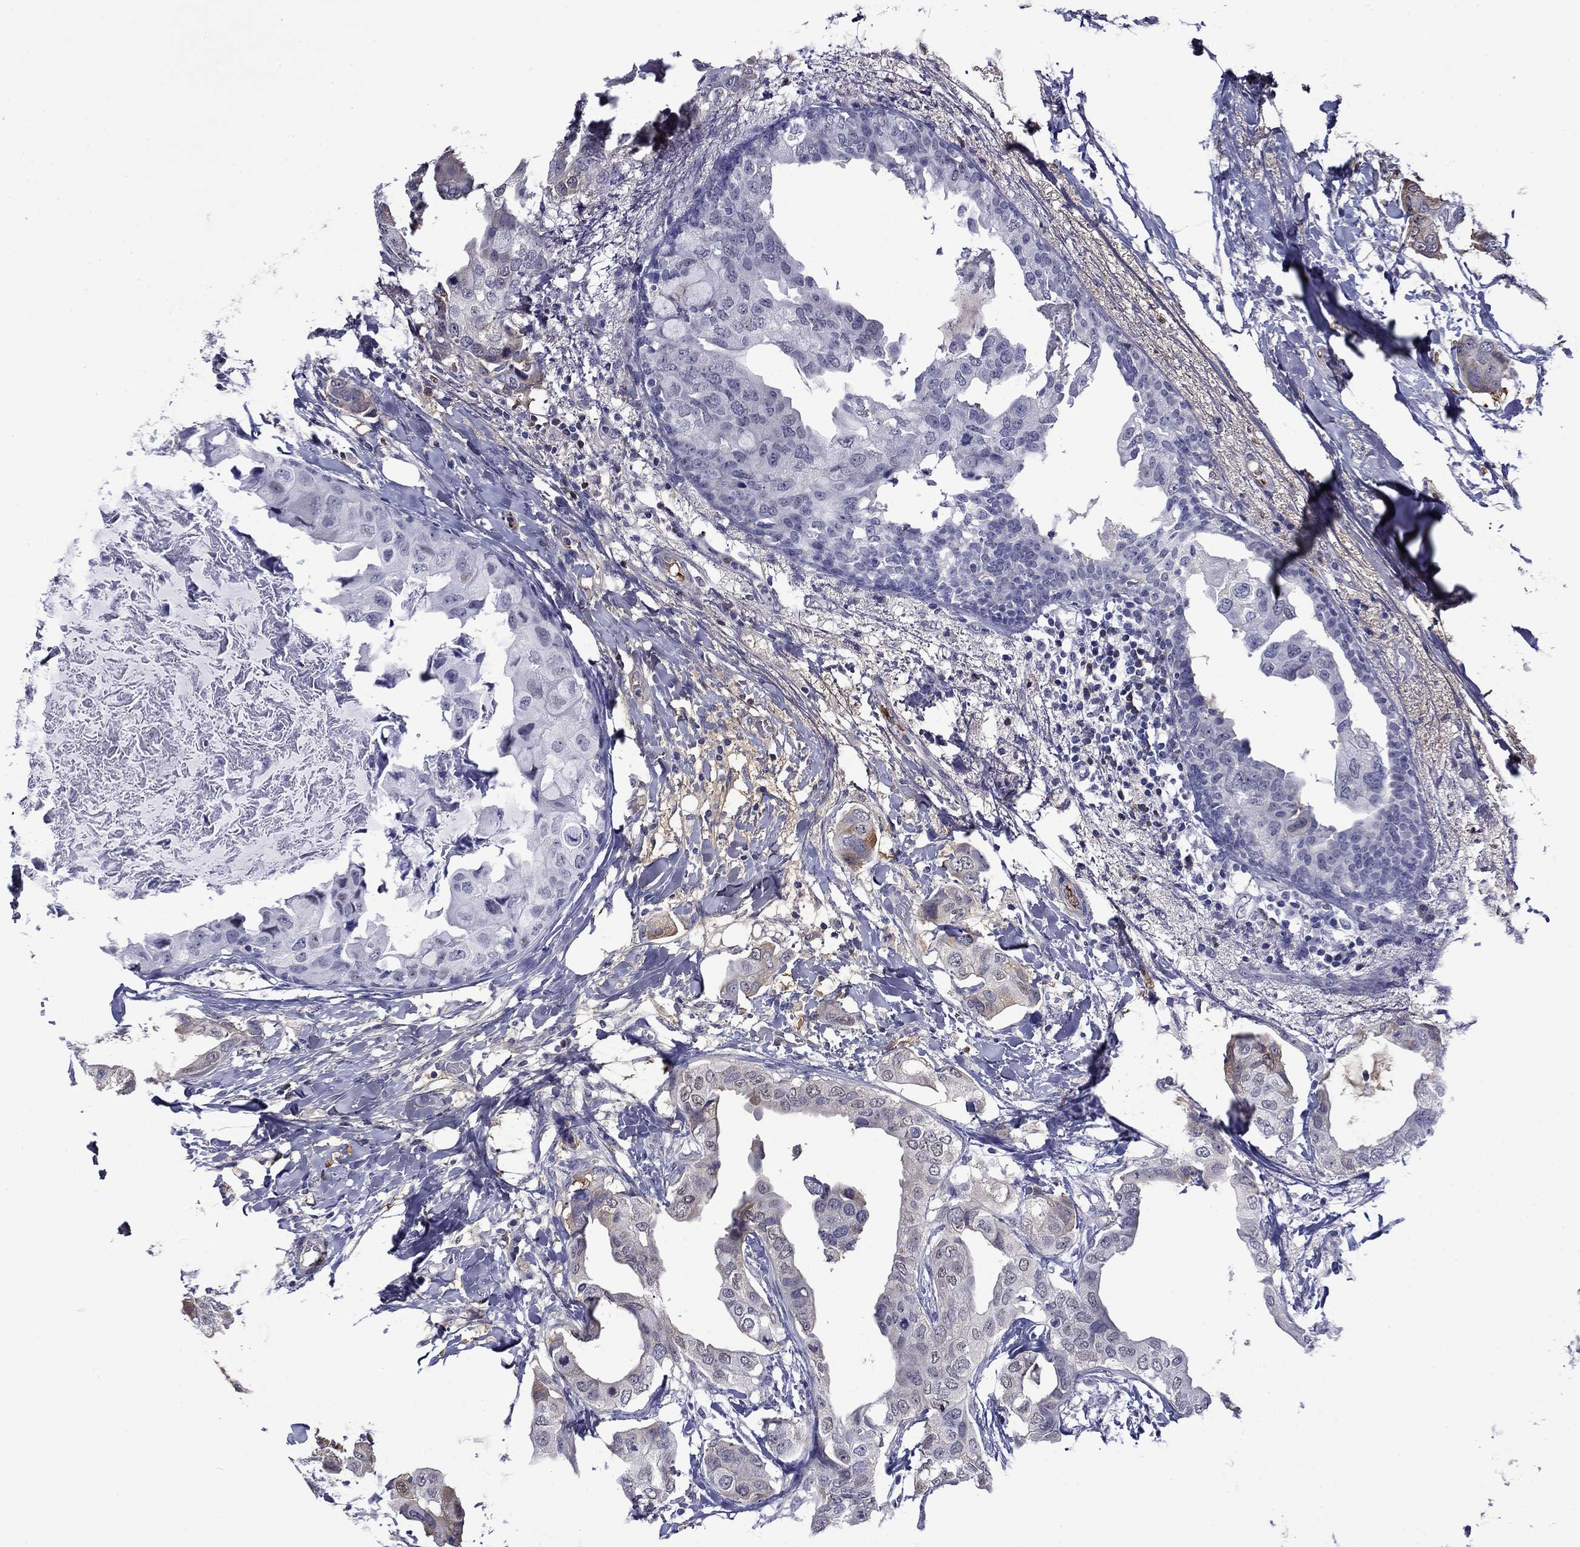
{"staining": {"intensity": "negative", "quantity": "none", "location": "none"}, "tissue": "breast cancer", "cell_type": "Tumor cells", "image_type": "cancer", "snomed": [{"axis": "morphology", "description": "Normal tissue, NOS"}, {"axis": "morphology", "description": "Duct carcinoma"}, {"axis": "topography", "description": "Breast"}], "caption": "This is a histopathology image of IHC staining of breast cancer (infiltrating ductal carcinoma), which shows no expression in tumor cells.", "gene": "APOA2", "patient": {"sex": "female", "age": 40}}